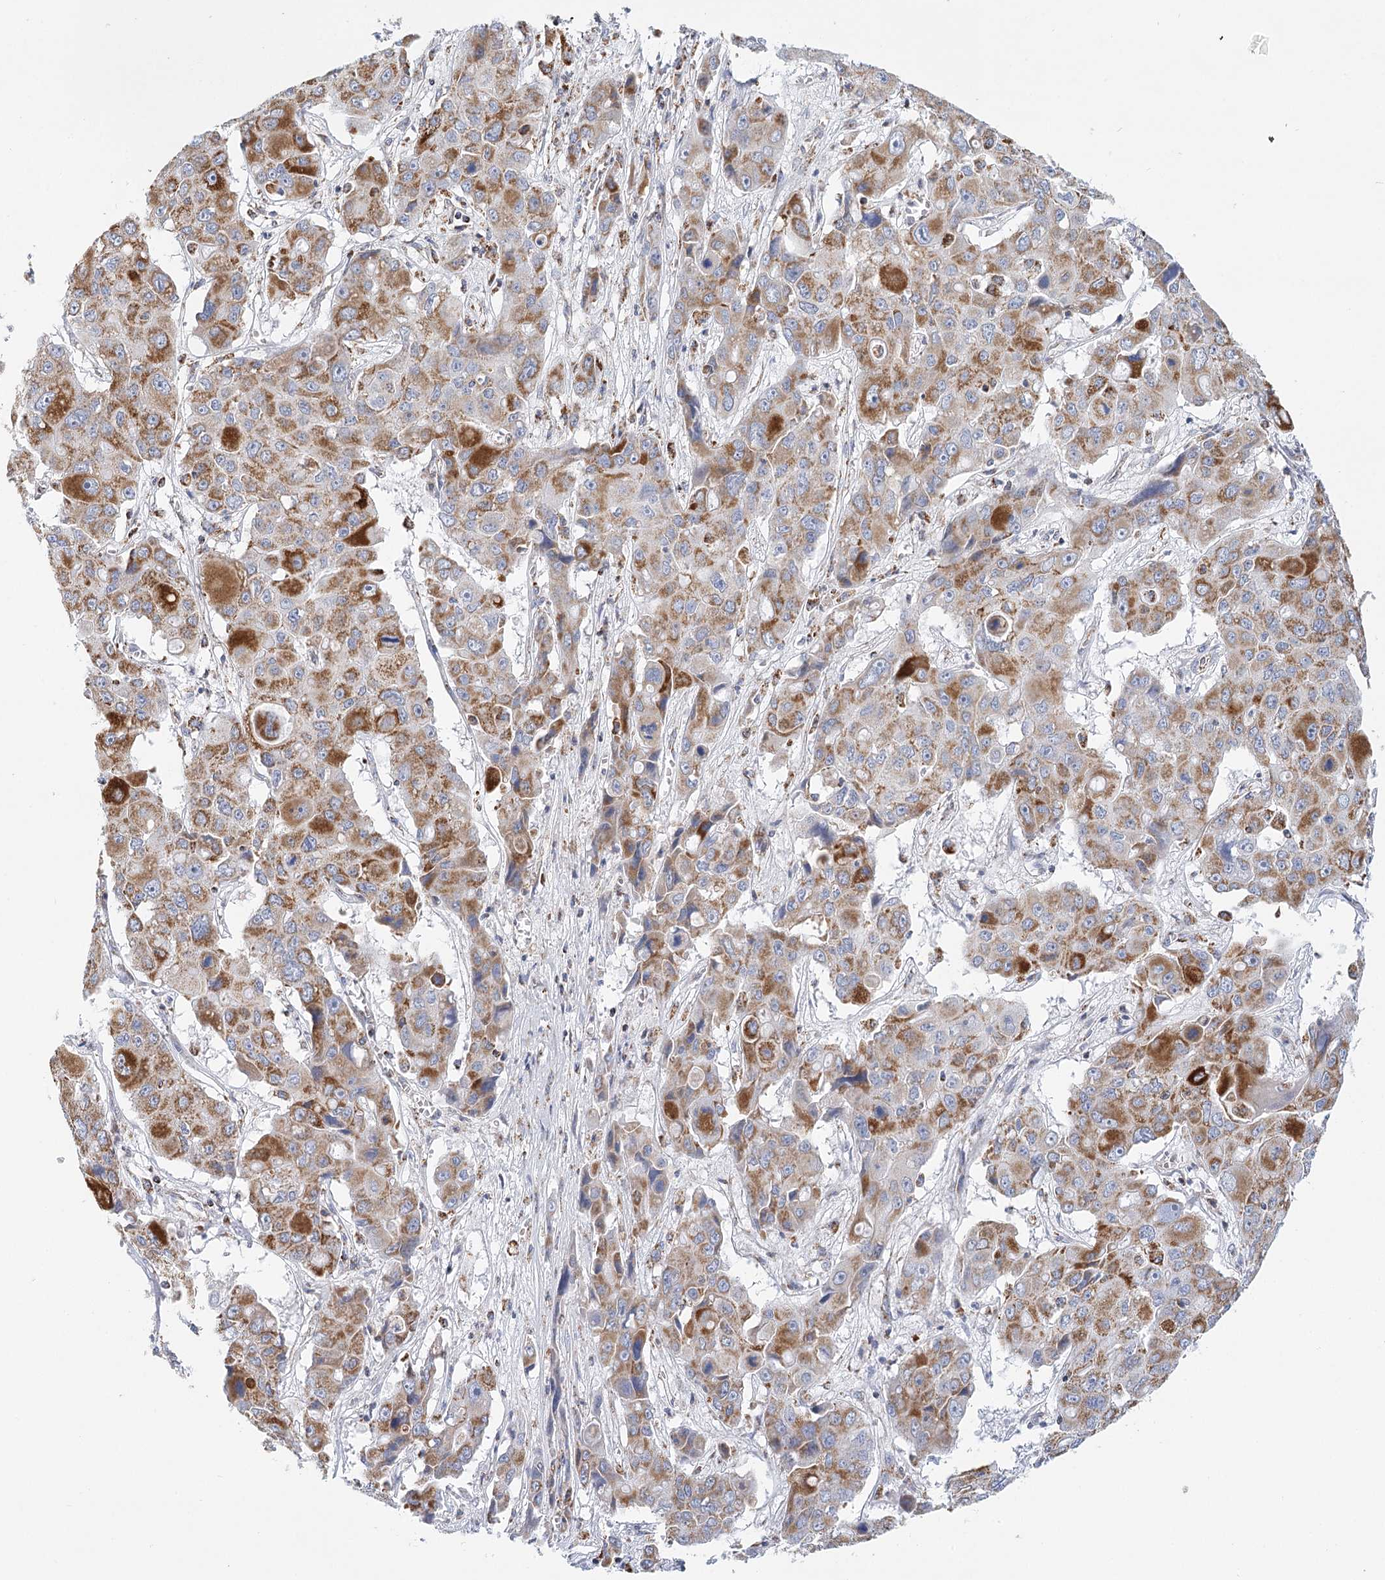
{"staining": {"intensity": "strong", "quantity": "25%-75%", "location": "cytoplasmic/membranous"}, "tissue": "liver cancer", "cell_type": "Tumor cells", "image_type": "cancer", "snomed": [{"axis": "morphology", "description": "Cholangiocarcinoma"}, {"axis": "topography", "description": "Liver"}], "caption": "Brown immunohistochemical staining in liver cholangiocarcinoma reveals strong cytoplasmic/membranous positivity in about 25%-75% of tumor cells. The staining was performed using DAB (3,3'-diaminobenzidine), with brown indicating positive protein expression. Nuclei are stained blue with hematoxylin.", "gene": "LSS", "patient": {"sex": "male", "age": 67}}